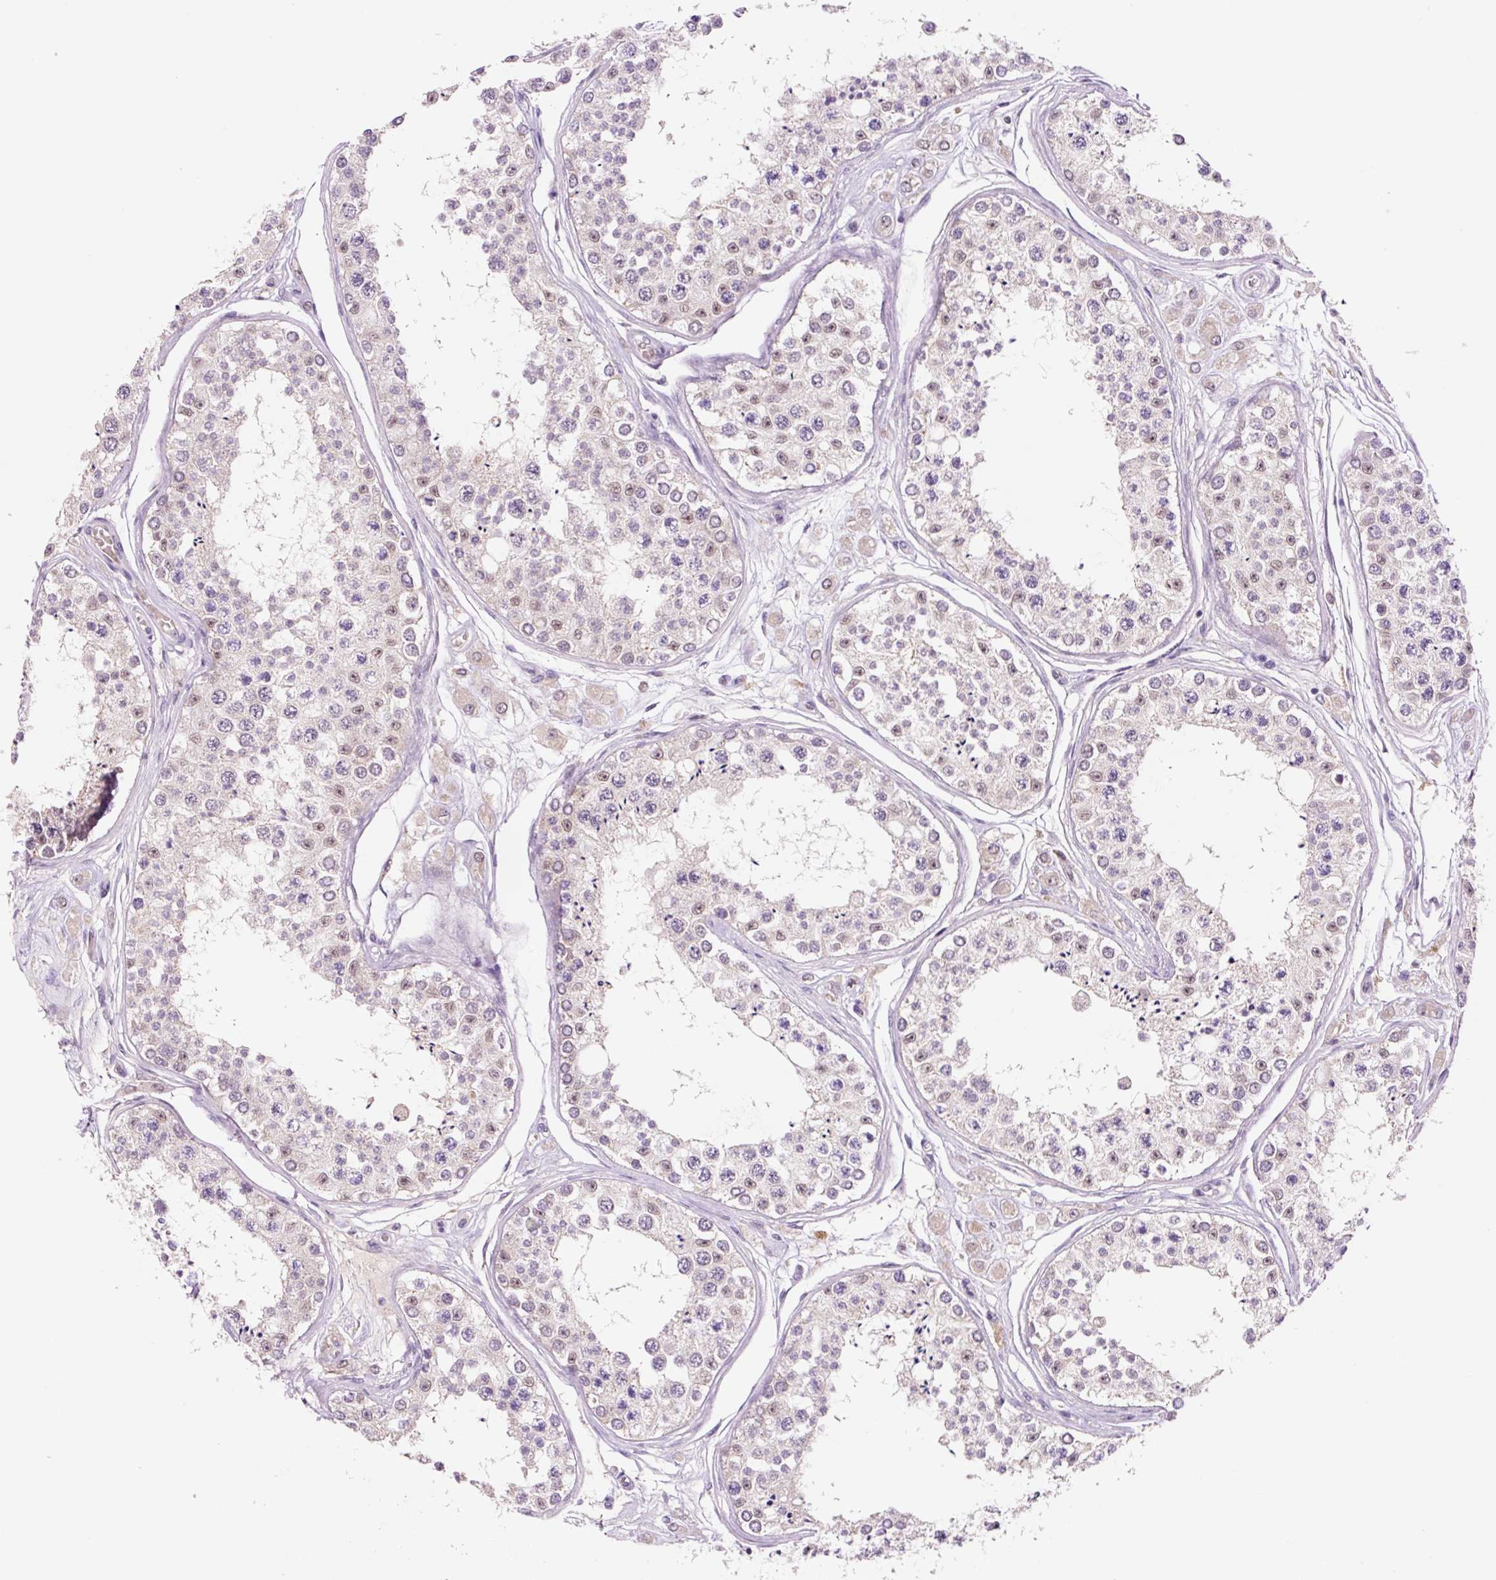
{"staining": {"intensity": "moderate", "quantity": "<25%", "location": "nuclear"}, "tissue": "testis", "cell_type": "Cells in seminiferous ducts", "image_type": "normal", "snomed": [{"axis": "morphology", "description": "Normal tissue, NOS"}, {"axis": "topography", "description": "Testis"}], "caption": "Cells in seminiferous ducts display low levels of moderate nuclear positivity in about <25% of cells in normal human testis. (DAB IHC, brown staining for protein, blue staining for nuclei).", "gene": "PCK2", "patient": {"sex": "male", "age": 25}}